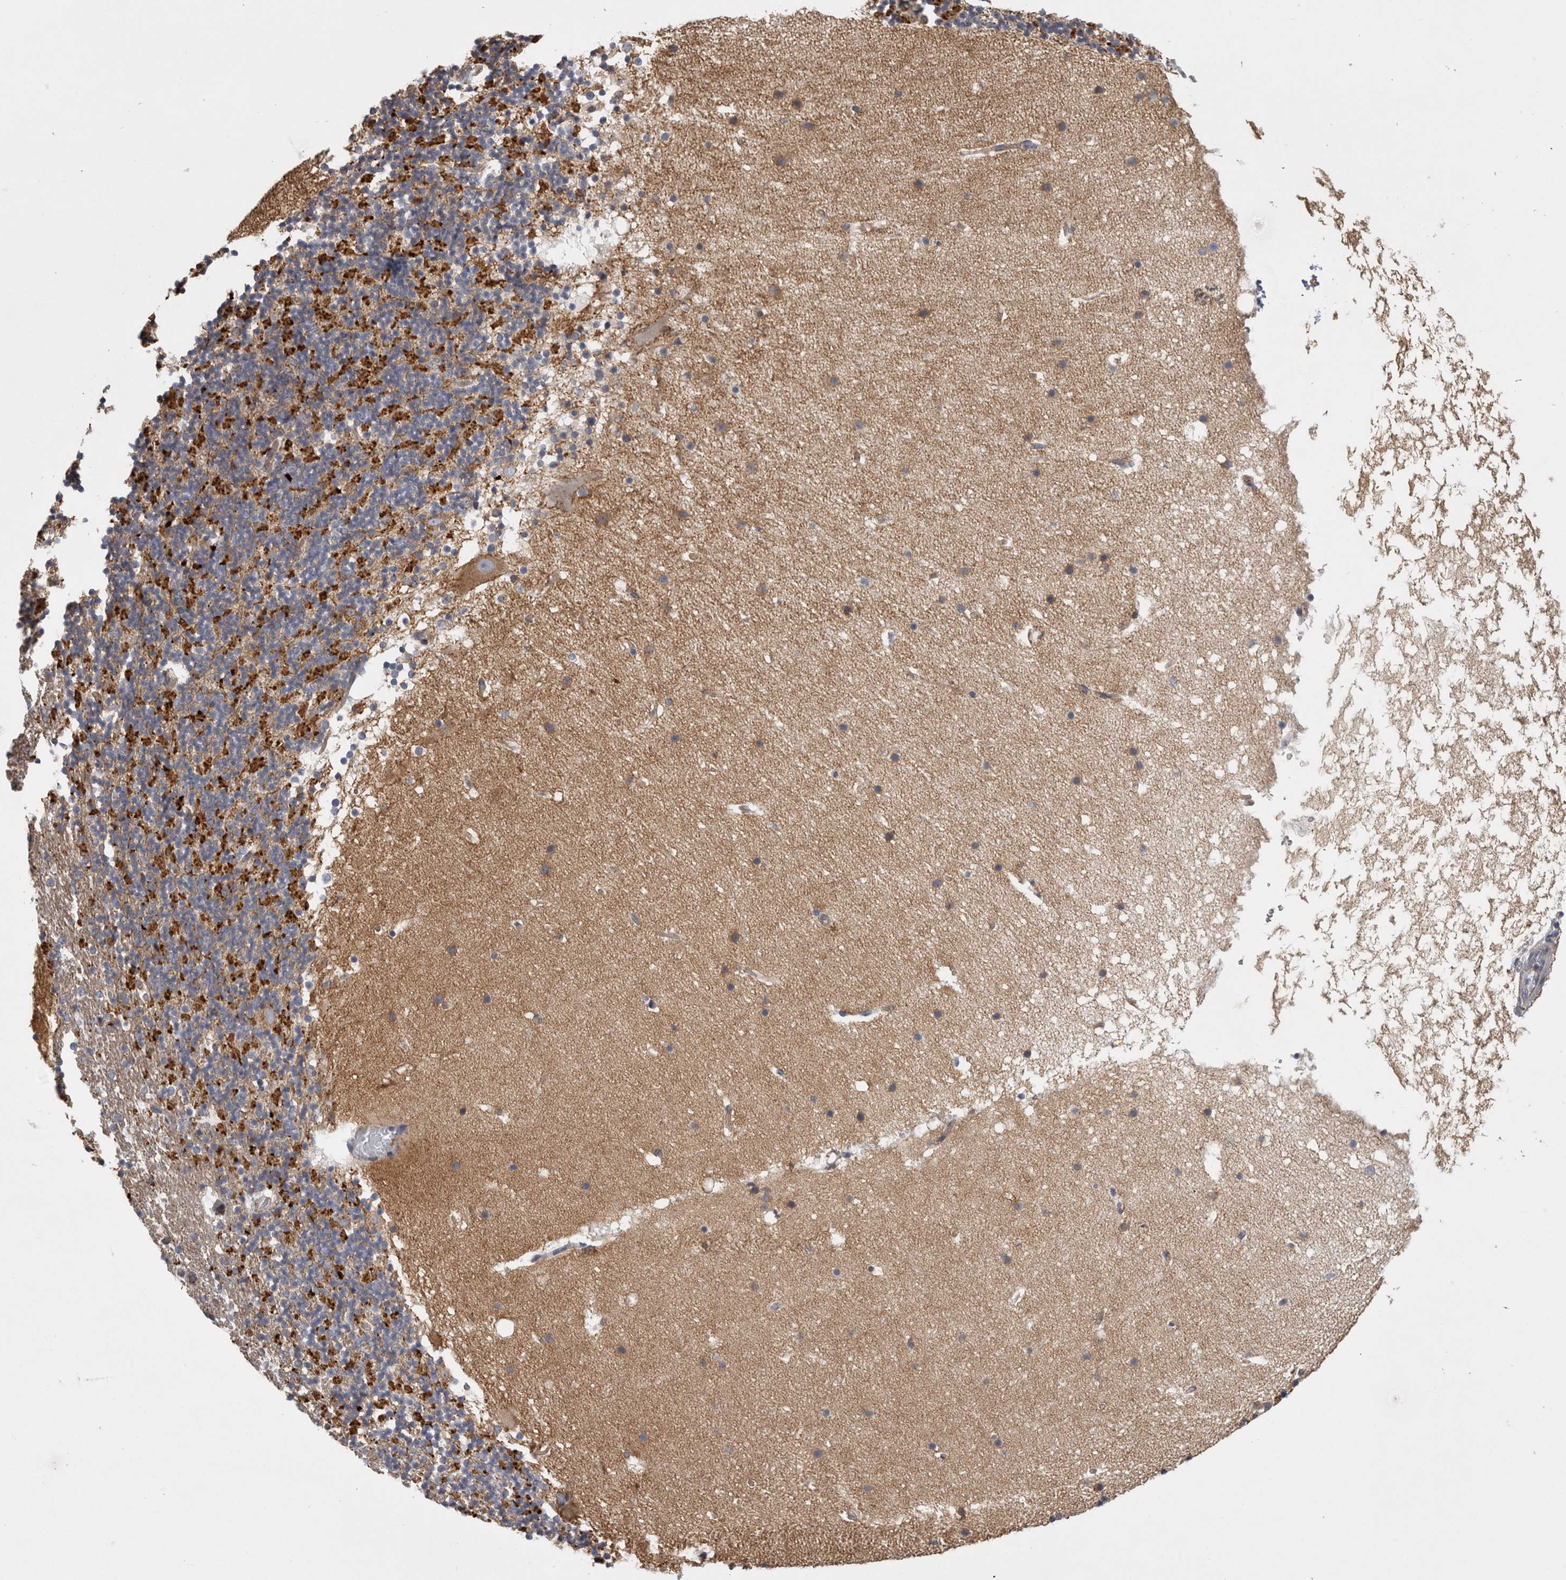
{"staining": {"intensity": "strong", "quantity": ">75%", "location": "cytoplasmic/membranous"}, "tissue": "cerebellum", "cell_type": "Cells in granular layer", "image_type": "normal", "snomed": [{"axis": "morphology", "description": "Normal tissue, NOS"}, {"axis": "topography", "description": "Cerebellum"}], "caption": "Immunohistochemistry (DAB (3,3'-diaminobenzidine)) staining of unremarkable human cerebellum displays strong cytoplasmic/membranous protein positivity in approximately >75% of cells in granular layer.", "gene": "ATXN3L", "patient": {"sex": "male", "age": 57}}